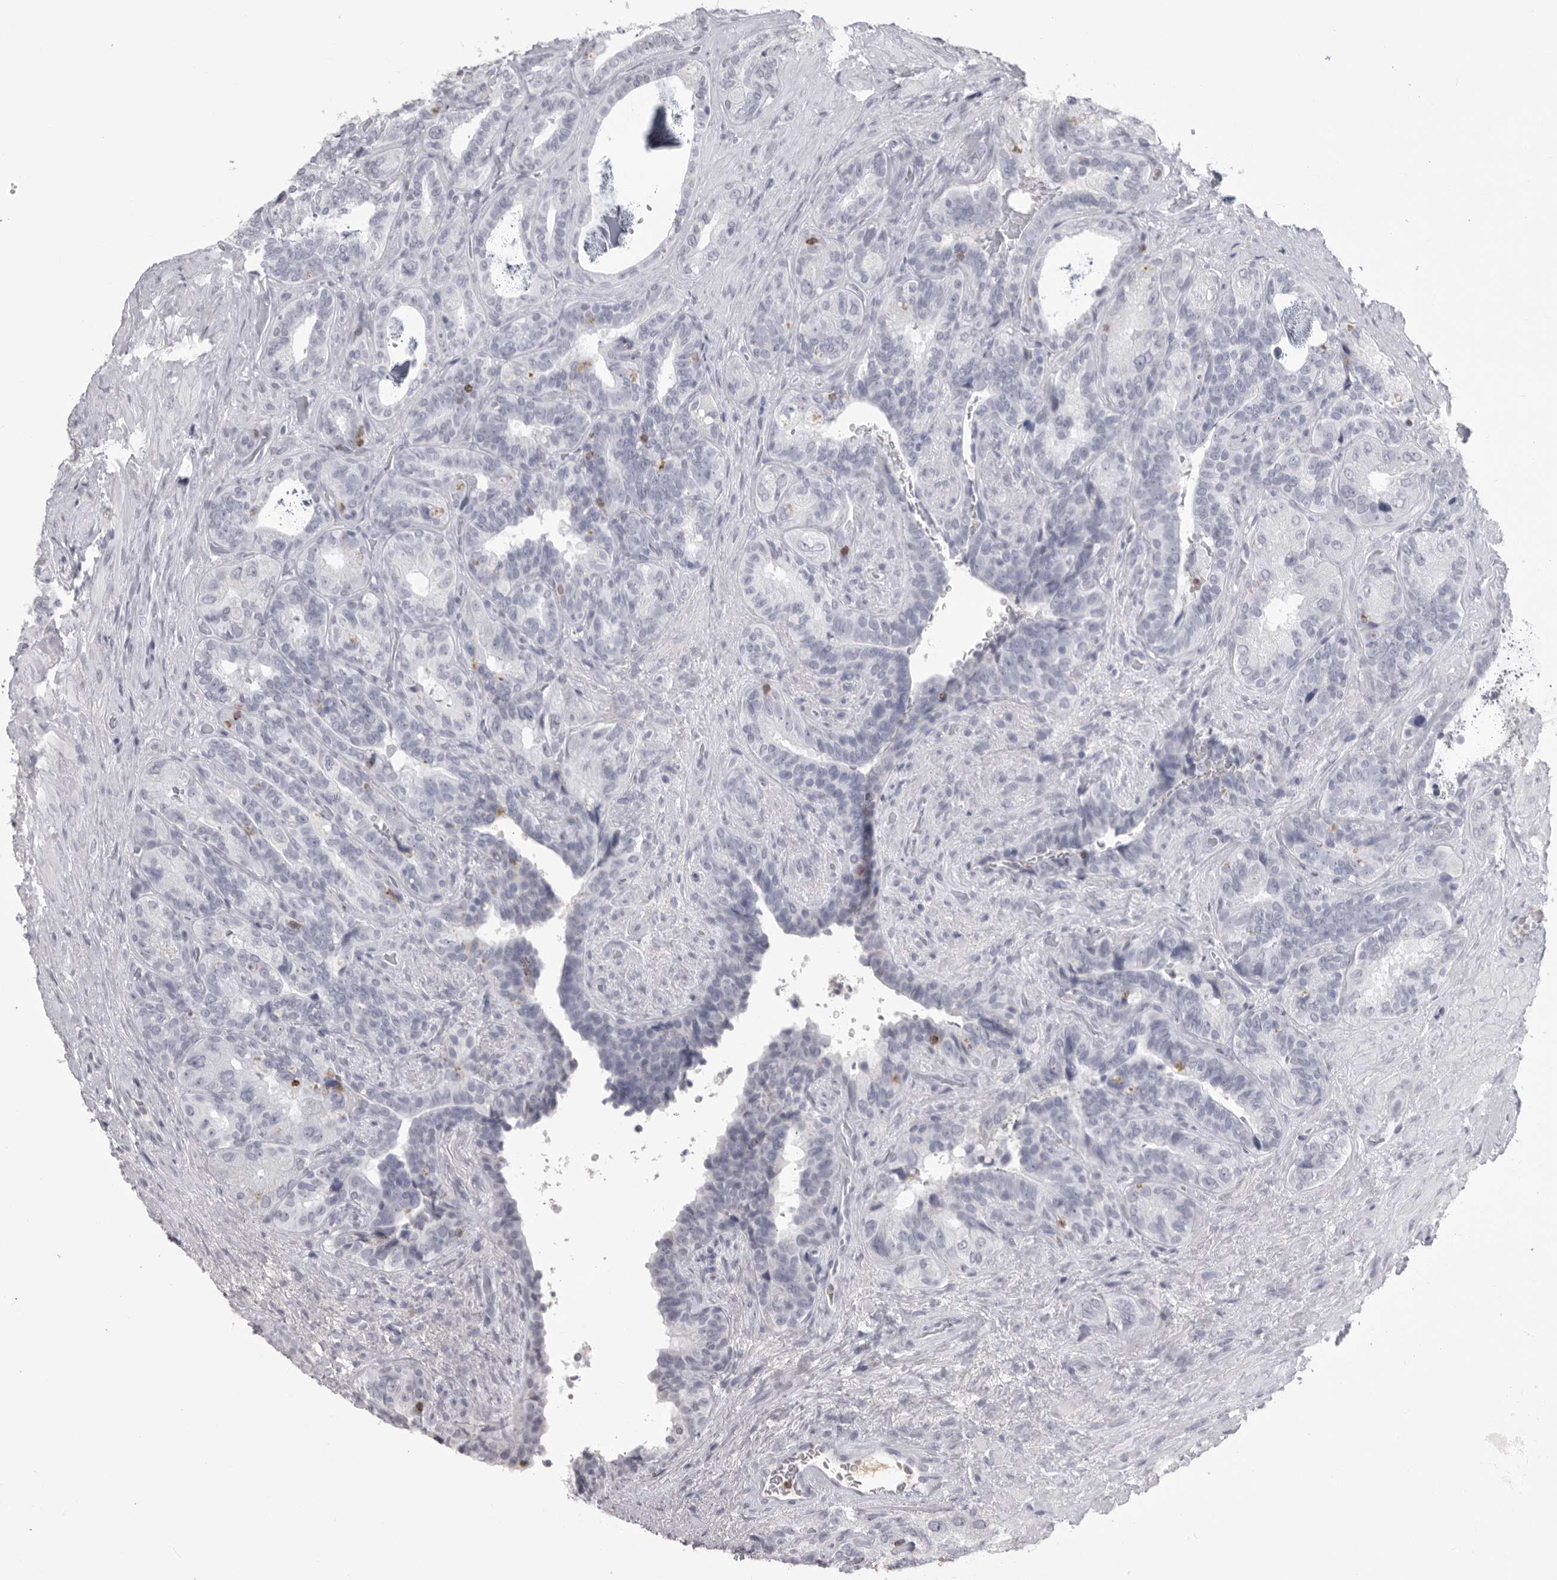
{"staining": {"intensity": "negative", "quantity": "none", "location": "none"}, "tissue": "seminal vesicle", "cell_type": "Glandular cells", "image_type": "normal", "snomed": [{"axis": "morphology", "description": "Normal tissue, NOS"}, {"axis": "topography", "description": "Prostate"}, {"axis": "topography", "description": "Seminal veicle"}], "caption": "Photomicrograph shows no protein expression in glandular cells of unremarkable seminal vesicle. (DAB immunohistochemistry (IHC) visualized using brightfield microscopy, high magnification).", "gene": "GNLY", "patient": {"sex": "male", "age": 67}}